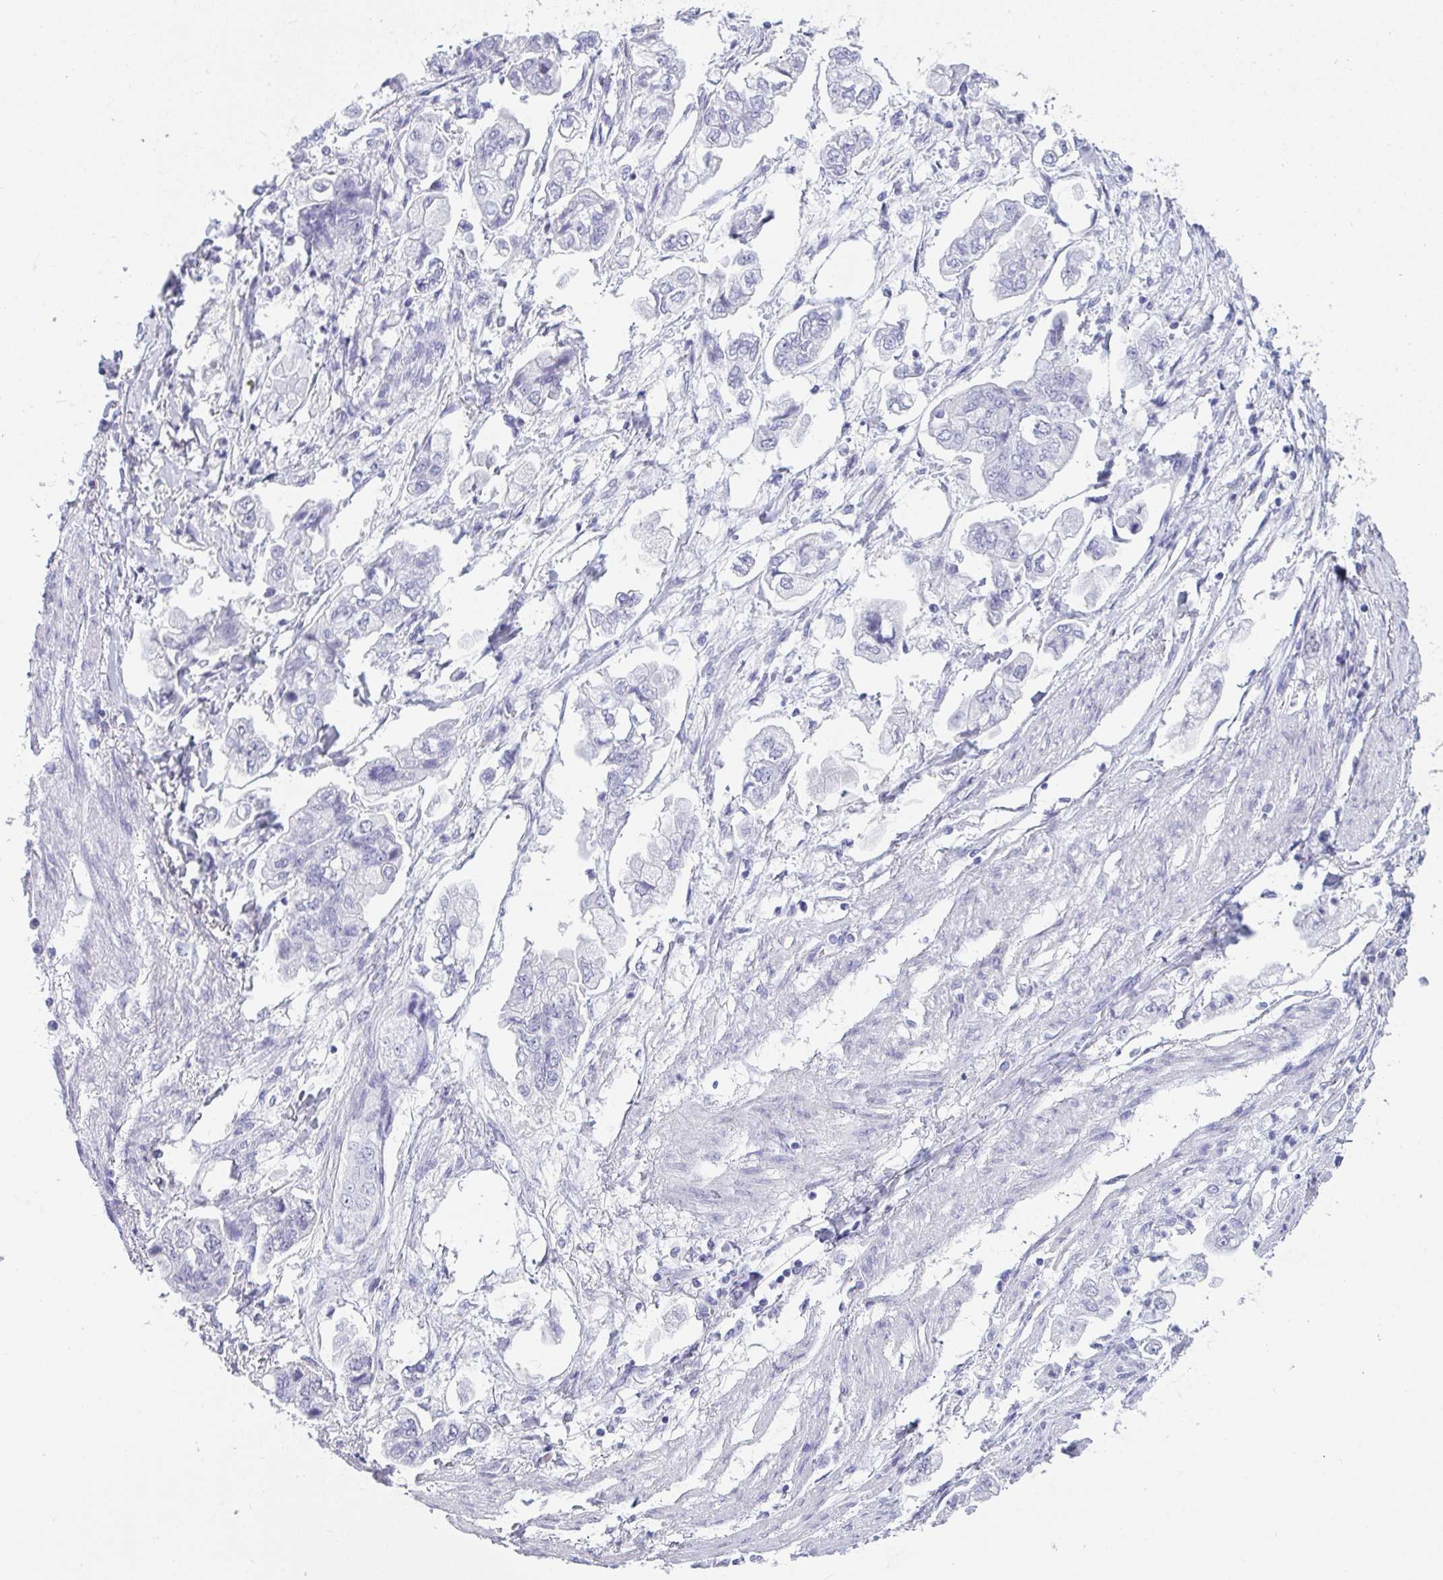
{"staining": {"intensity": "negative", "quantity": "none", "location": "none"}, "tissue": "stomach cancer", "cell_type": "Tumor cells", "image_type": "cancer", "snomed": [{"axis": "morphology", "description": "Adenocarcinoma, NOS"}, {"axis": "topography", "description": "Stomach"}], "caption": "Immunohistochemical staining of stomach cancer (adenocarcinoma) exhibits no significant positivity in tumor cells.", "gene": "PRDM9", "patient": {"sex": "male", "age": 62}}